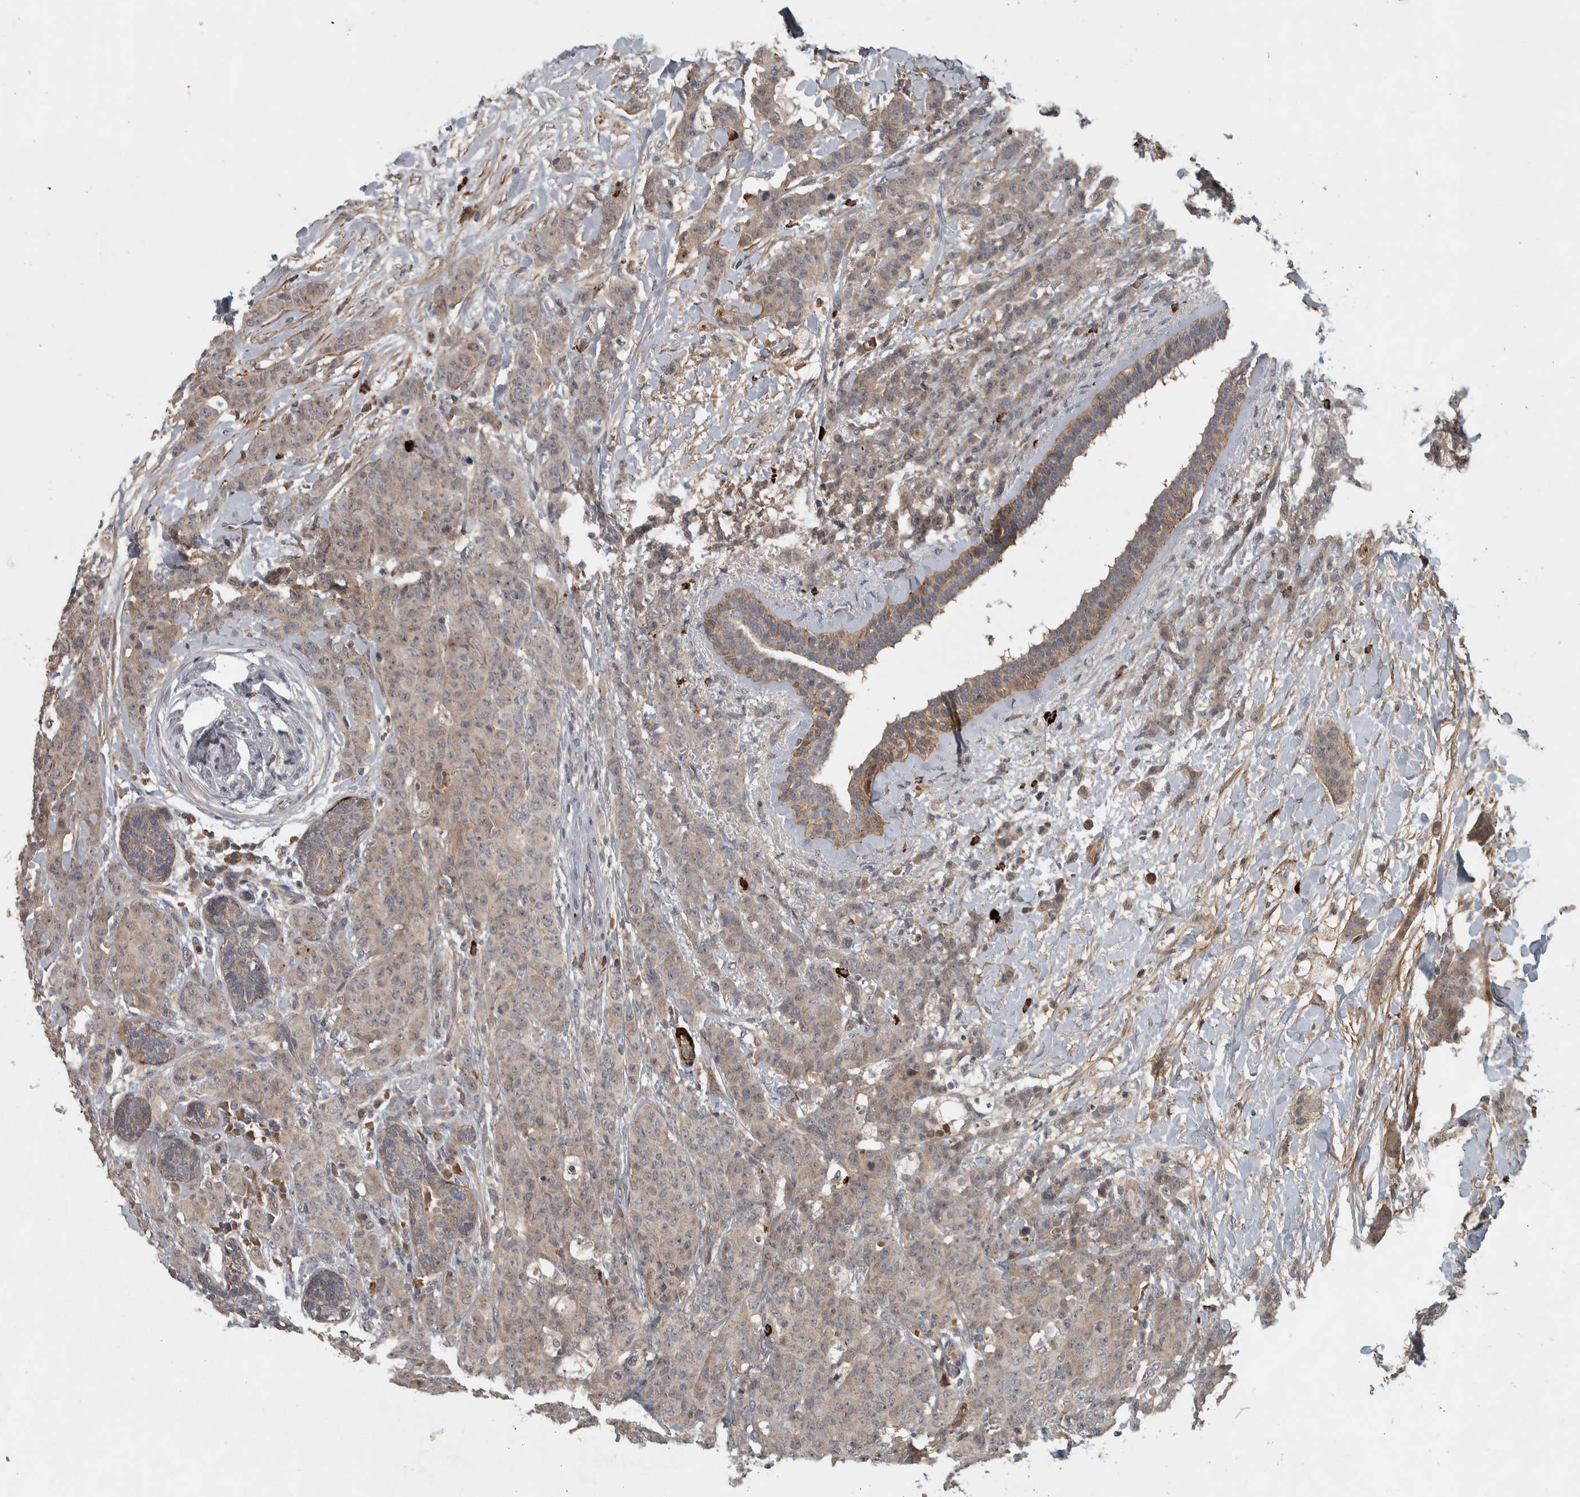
{"staining": {"intensity": "weak", "quantity": ">75%", "location": "cytoplasmic/membranous"}, "tissue": "breast cancer", "cell_type": "Tumor cells", "image_type": "cancer", "snomed": [{"axis": "morphology", "description": "Normal tissue, NOS"}, {"axis": "morphology", "description": "Duct carcinoma"}, {"axis": "topography", "description": "Breast"}], "caption": "Protein expression by immunohistochemistry (IHC) displays weak cytoplasmic/membranous staining in about >75% of tumor cells in breast cancer. (IHC, brightfield microscopy, high magnification).", "gene": "LBHD1", "patient": {"sex": "female", "age": 40}}